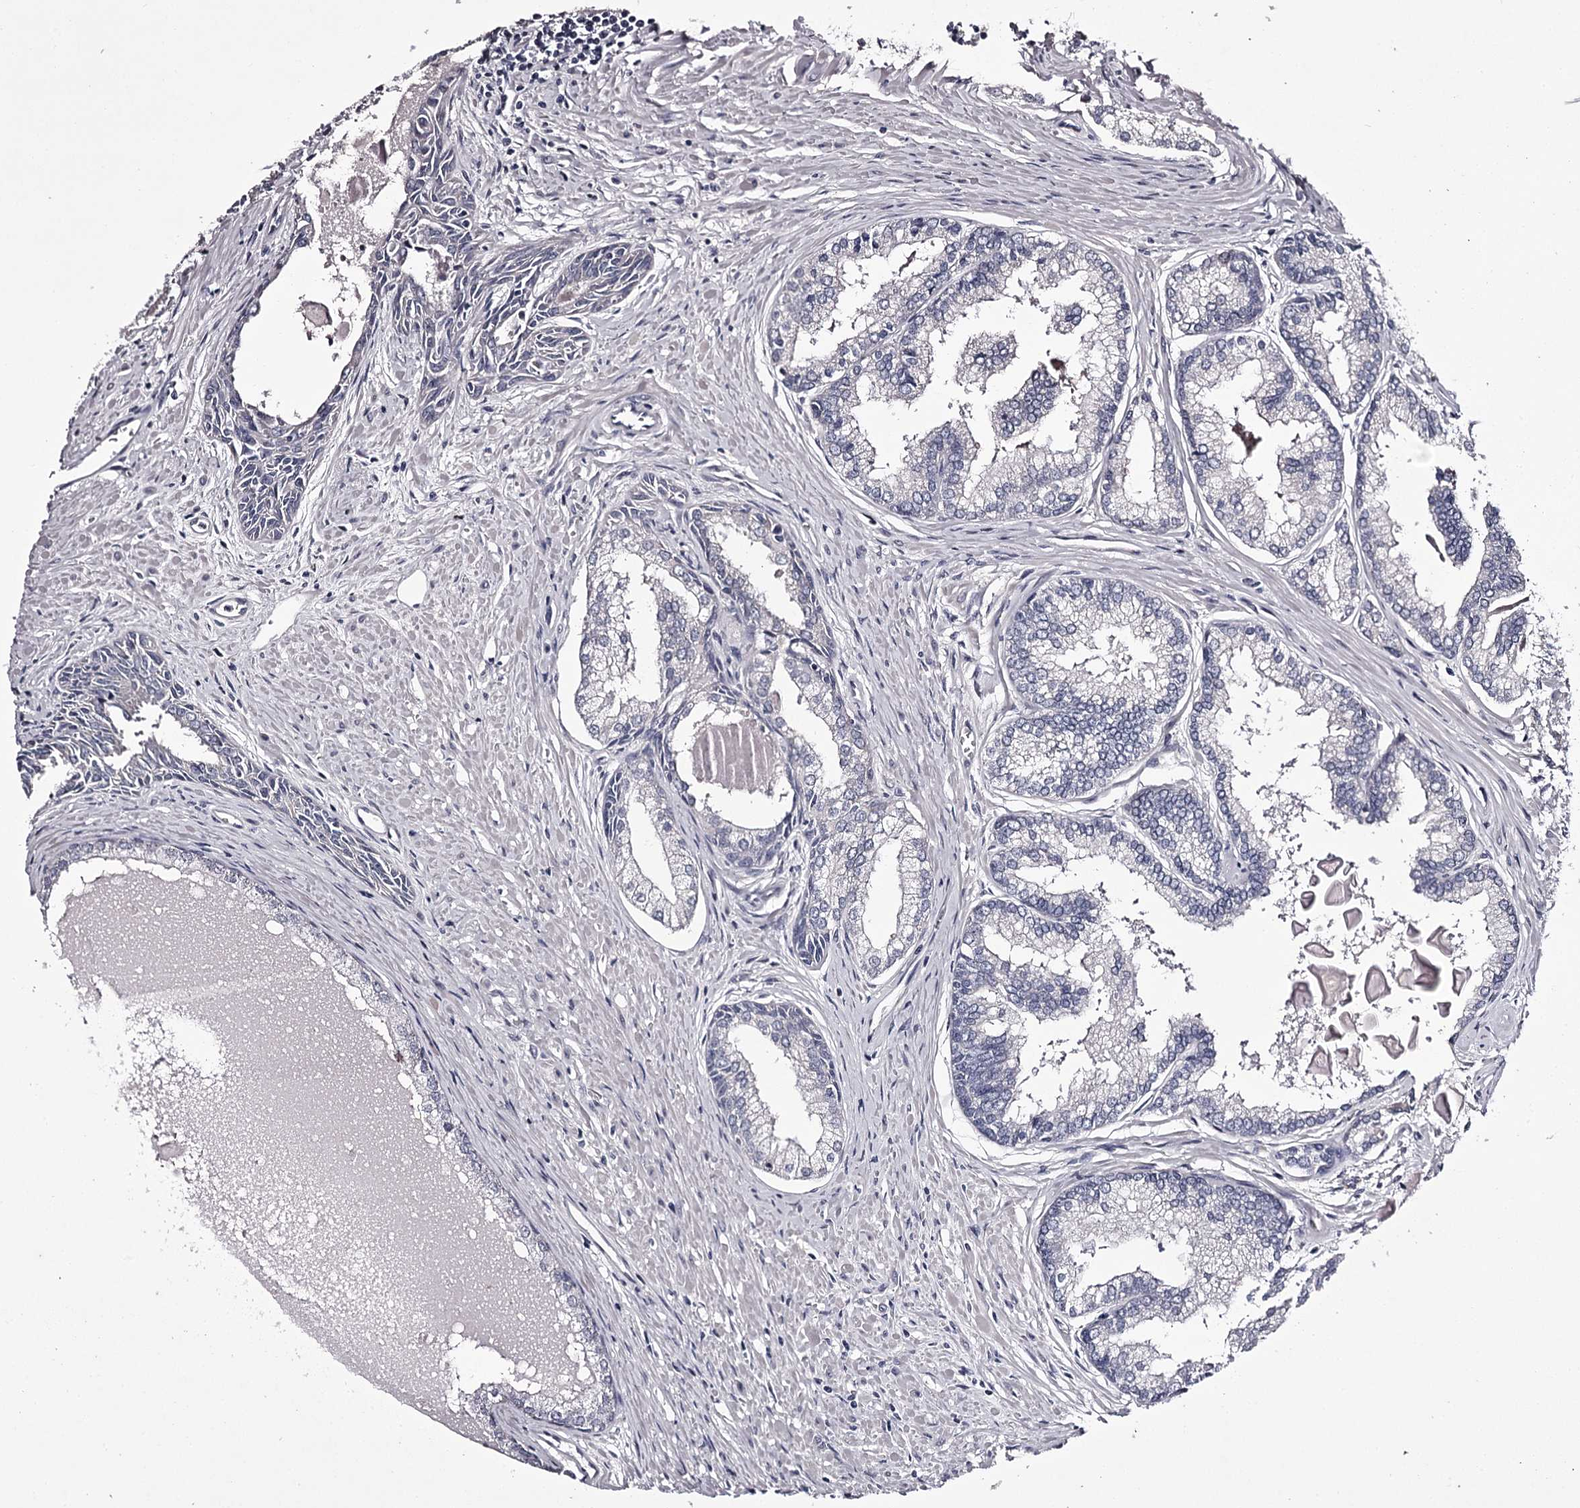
{"staining": {"intensity": "negative", "quantity": "none", "location": "none"}, "tissue": "prostate cancer", "cell_type": "Tumor cells", "image_type": "cancer", "snomed": [{"axis": "morphology", "description": "Adenocarcinoma, High grade"}, {"axis": "topography", "description": "Prostate"}], "caption": "A high-resolution image shows immunohistochemistry staining of prostate cancer (high-grade adenocarcinoma), which exhibits no significant expression in tumor cells.", "gene": "PRM2", "patient": {"sex": "male", "age": 68}}